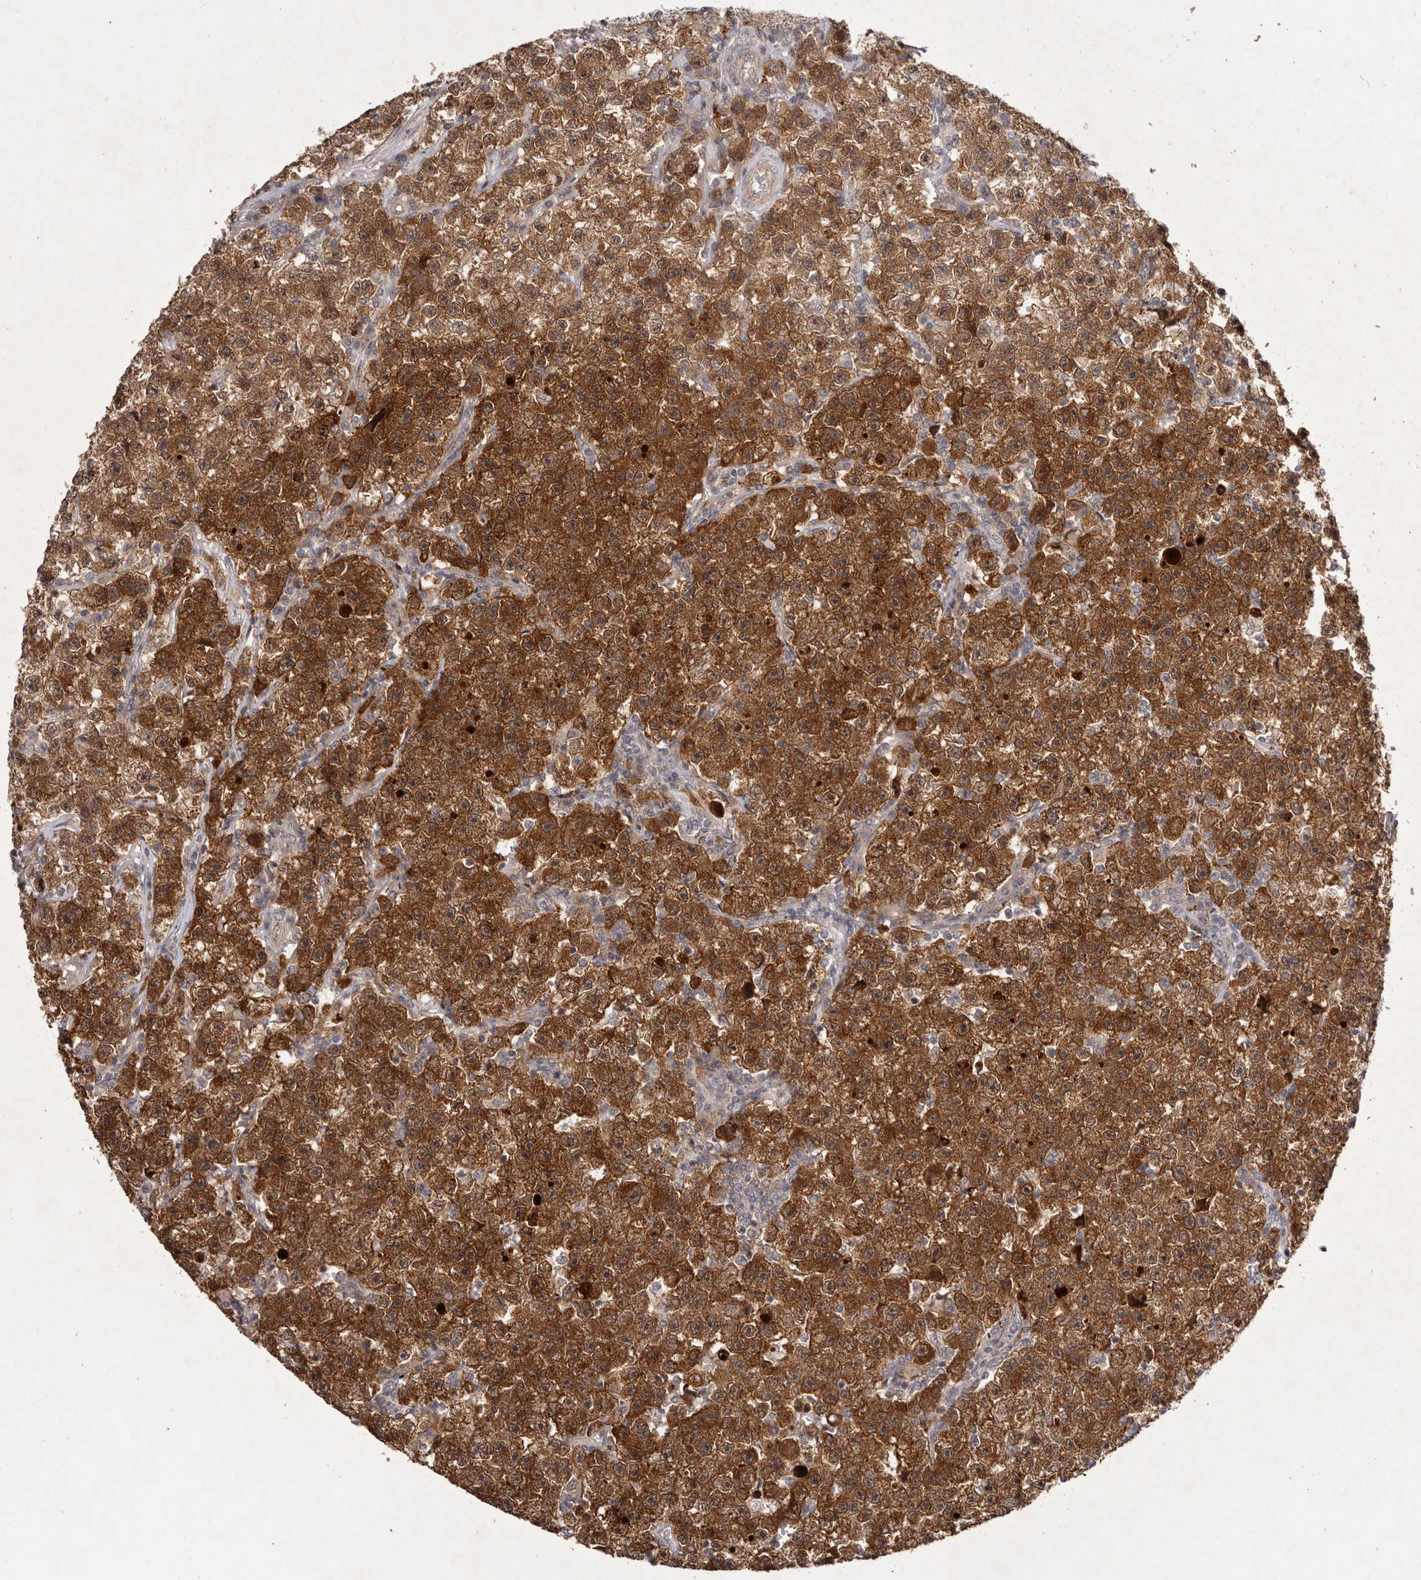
{"staining": {"intensity": "strong", "quantity": ">75%", "location": "cytoplasmic/membranous"}, "tissue": "testis cancer", "cell_type": "Tumor cells", "image_type": "cancer", "snomed": [{"axis": "morphology", "description": "Seminoma, NOS"}, {"axis": "topography", "description": "Testis"}], "caption": "This is an image of IHC staining of seminoma (testis), which shows strong positivity in the cytoplasmic/membranous of tumor cells.", "gene": "BUD31", "patient": {"sex": "male", "age": 22}}